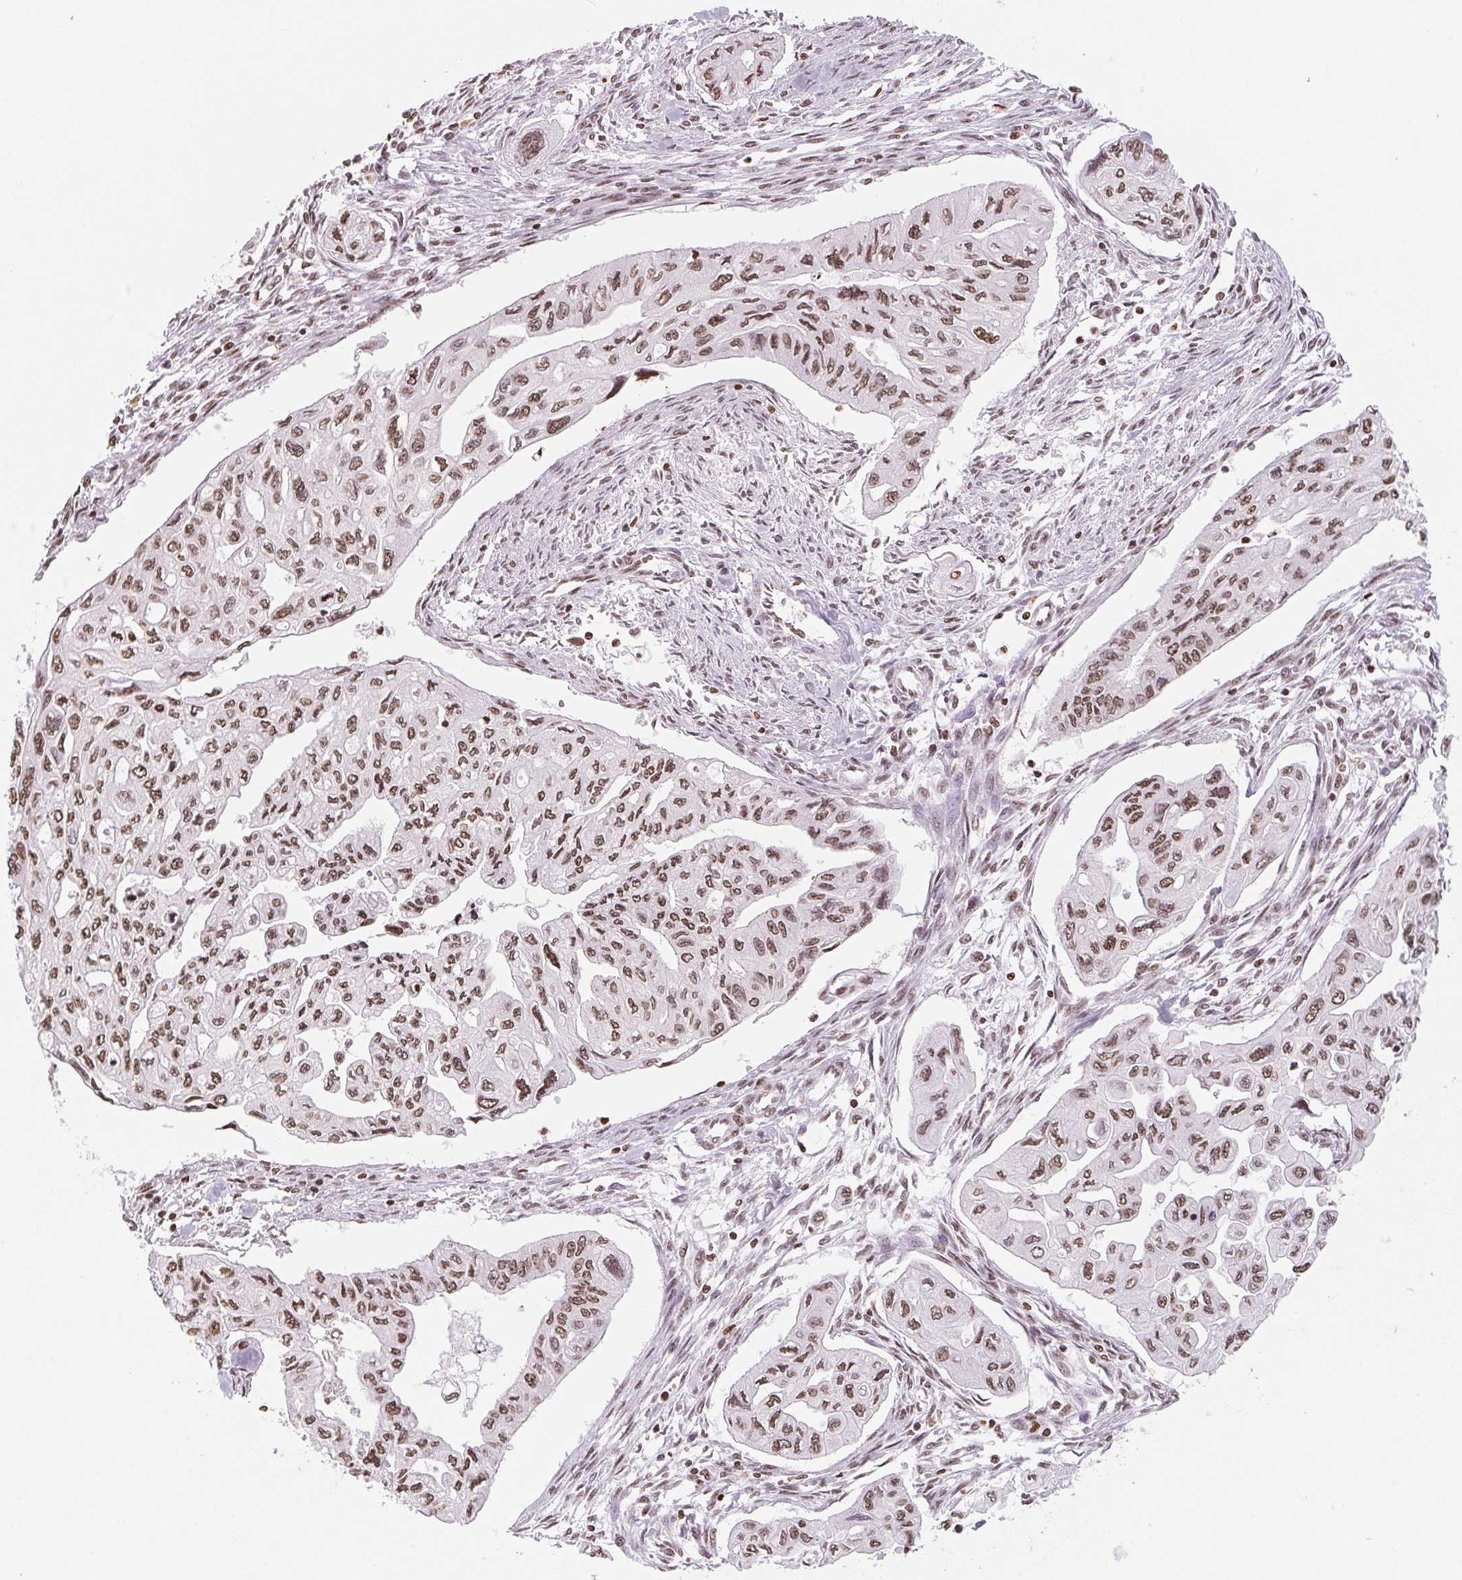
{"staining": {"intensity": "moderate", "quantity": ">75%", "location": "cytoplasmic/membranous,nuclear"}, "tissue": "pancreatic cancer", "cell_type": "Tumor cells", "image_type": "cancer", "snomed": [{"axis": "morphology", "description": "Adenocarcinoma, NOS"}, {"axis": "topography", "description": "Pancreas"}], "caption": "This is an image of IHC staining of adenocarcinoma (pancreatic), which shows moderate staining in the cytoplasmic/membranous and nuclear of tumor cells.", "gene": "SMIM12", "patient": {"sex": "female", "age": 76}}